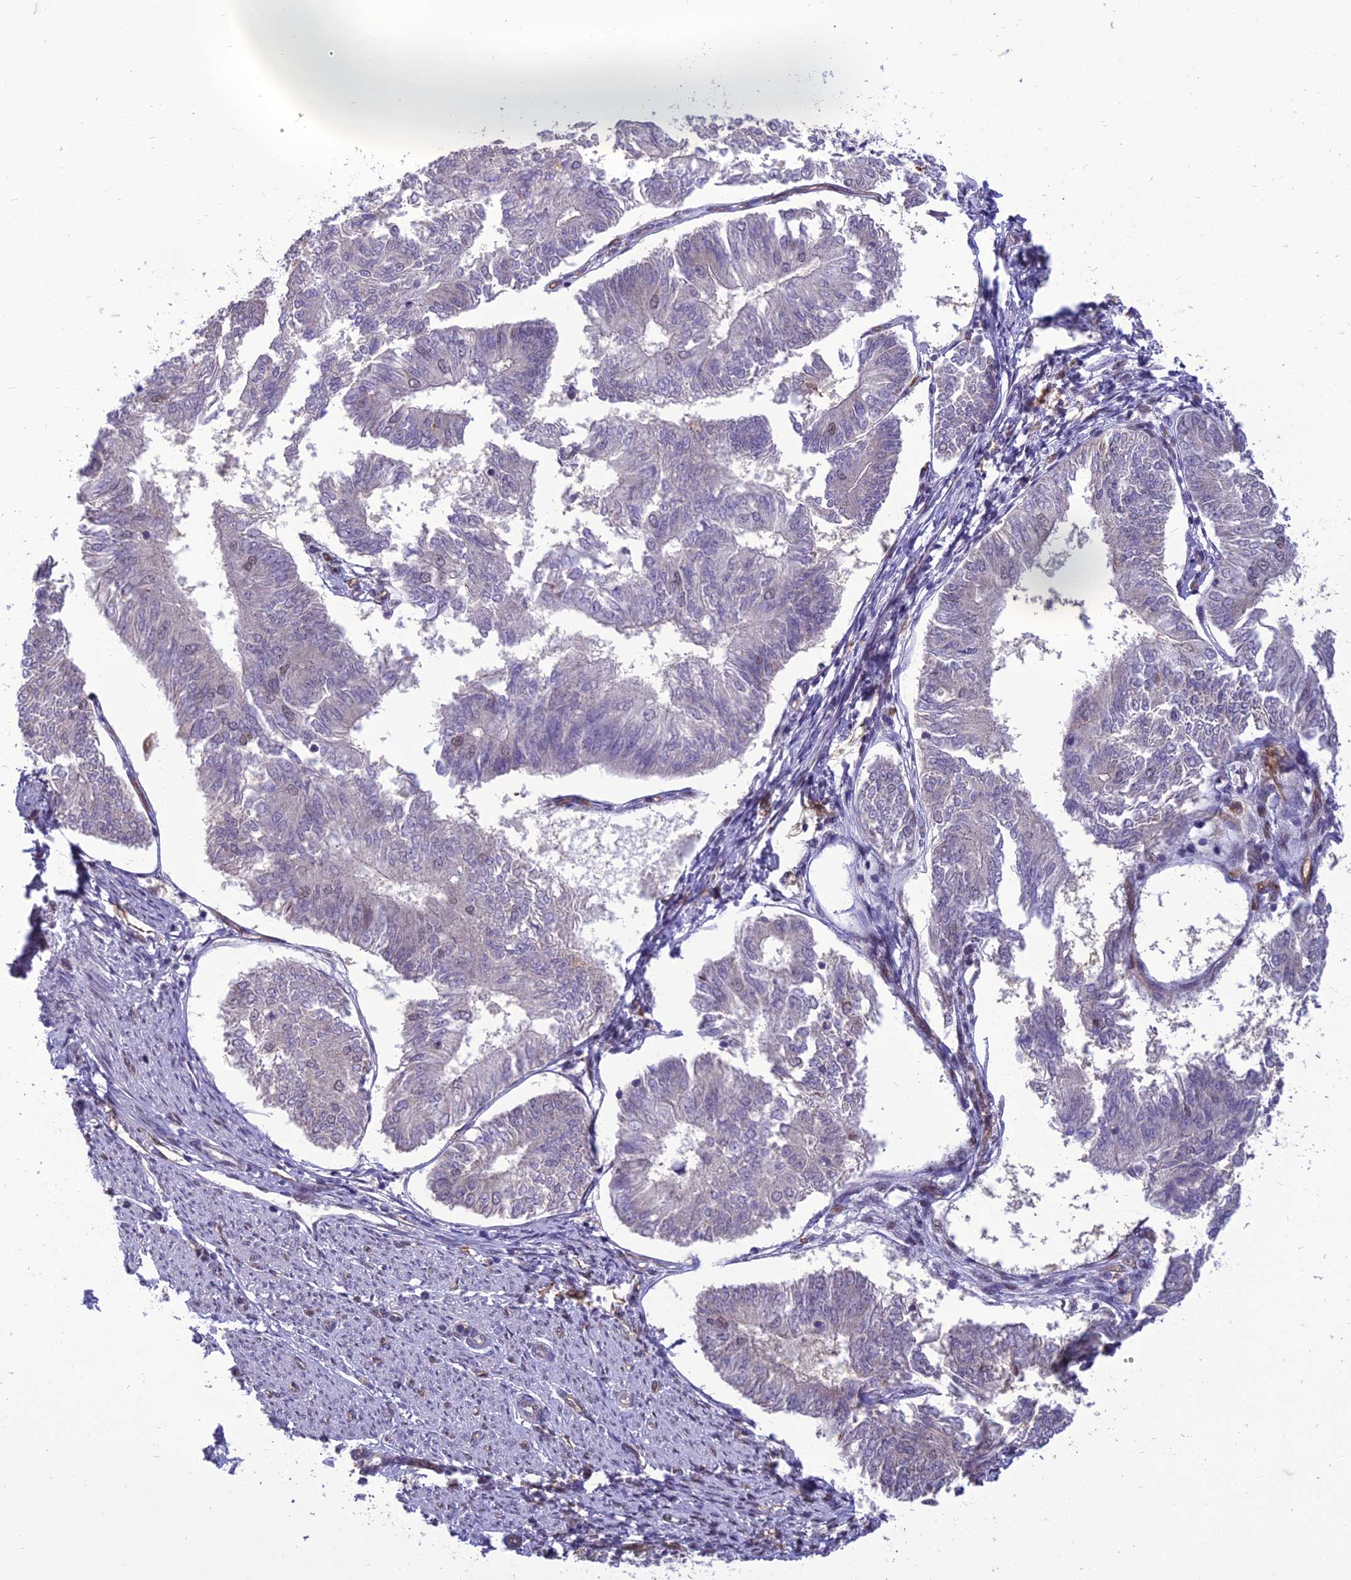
{"staining": {"intensity": "negative", "quantity": "none", "location": "none"}, "tissue": "endometrial cancer", "cell_type": "Tumor cells", "image_type": "cancer", "snomed": [{"axis": "morphology", "description": "Adenocarcinoma, NOS"}, {"axis": "topography", "description": "Endometrium"}], "caption": "There is no significant positivity in tumor cells of endometrial cancer (adenocarcinoma).", "gene": "RANBP3", "patient": {"sex": "female", "age": 58}}